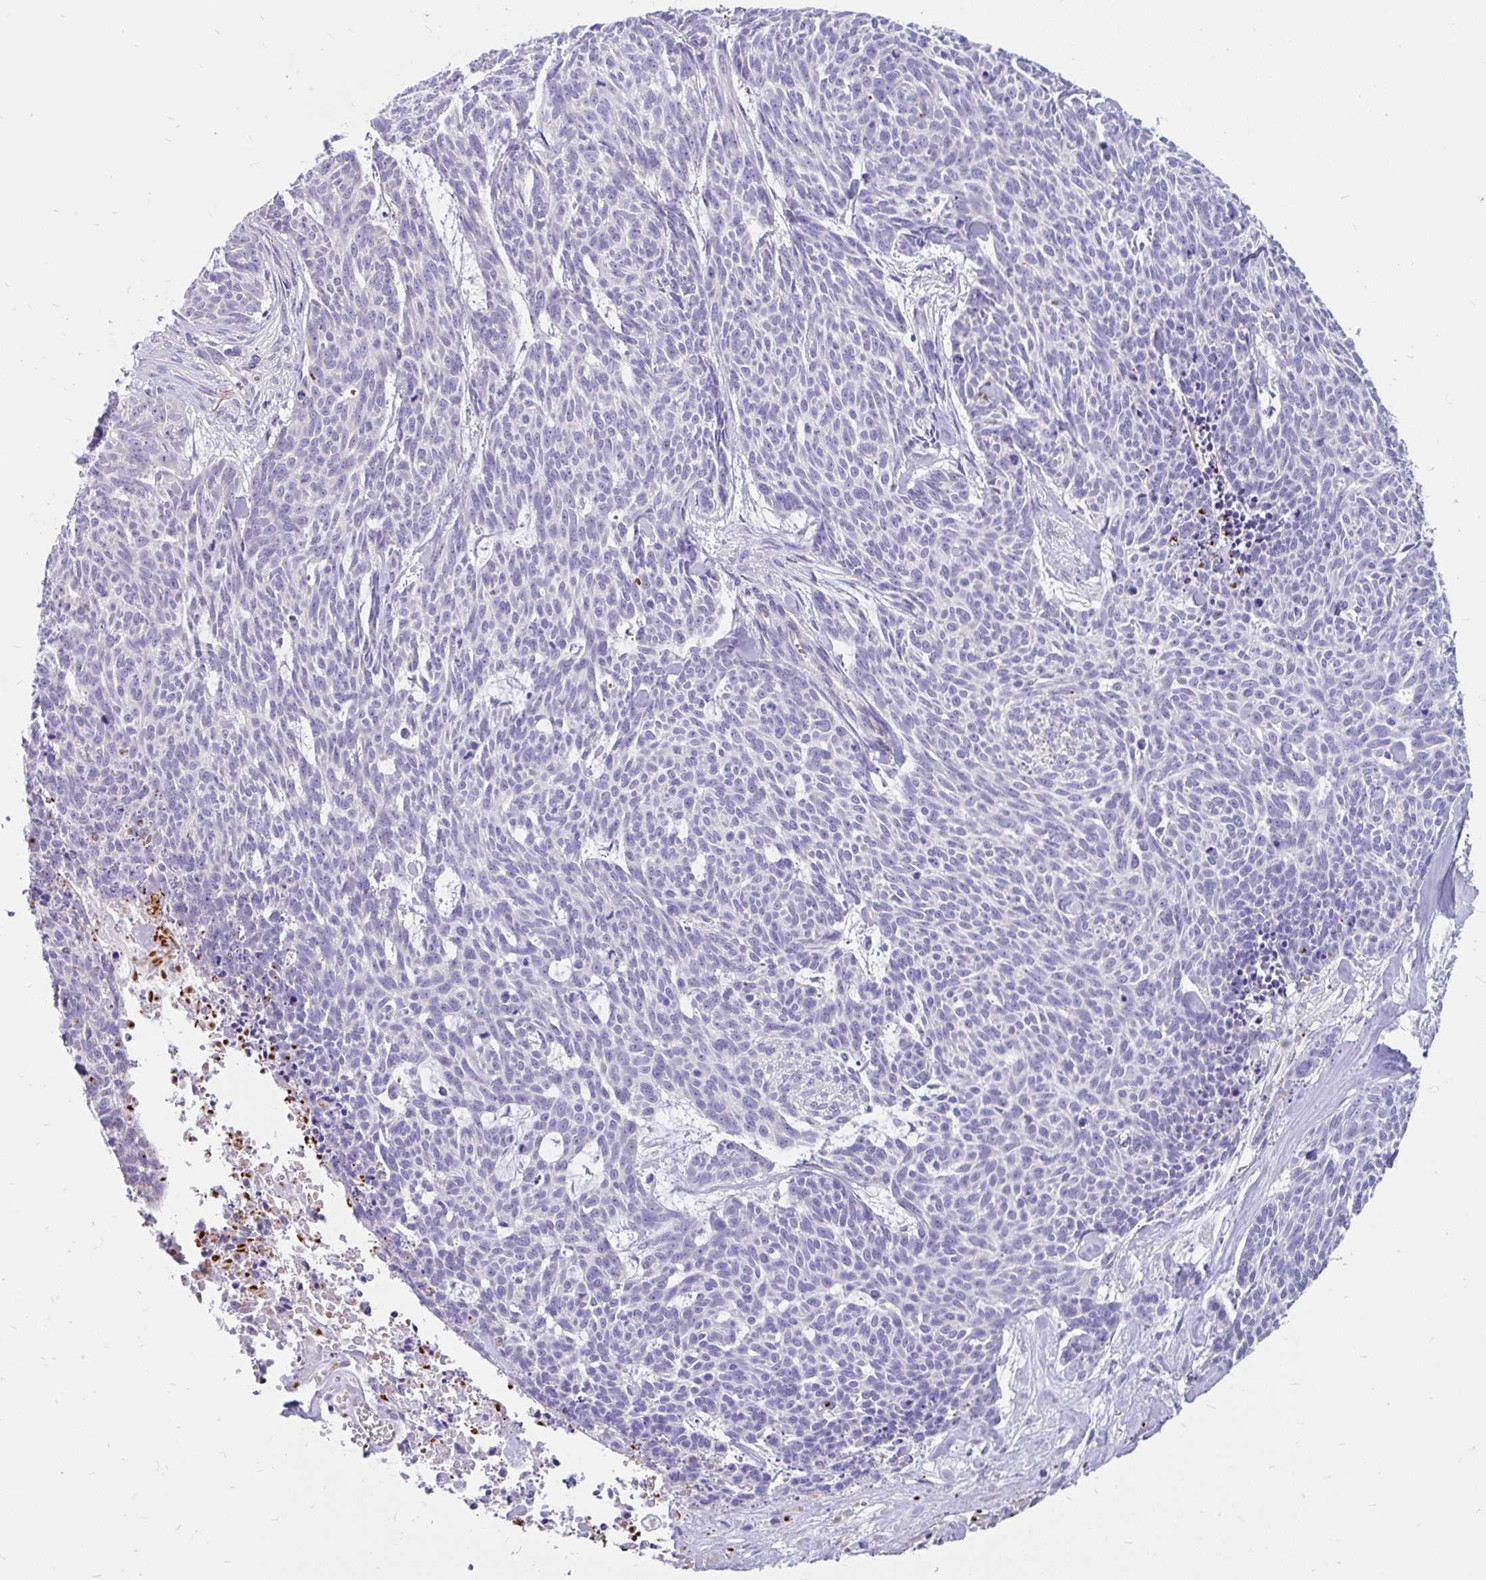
{"staining": {"intensity": "negative", "quantity": "none", "location": "none"}, "tissue": "skin cancer", "cell_type": "Tumor cells", "image_type": "cancer", "snomed": [{"axis": "morphology", "description": "Basal cell carcinoma"}, {"axis": "topography", "description": "Skin"}], "caption": "DAB immunohistochemical staining of human skin cancer displays no significant positivity in tumor cells.", "gene": "KIAA2013", "patient": {"sex": "female", "age": 93}}